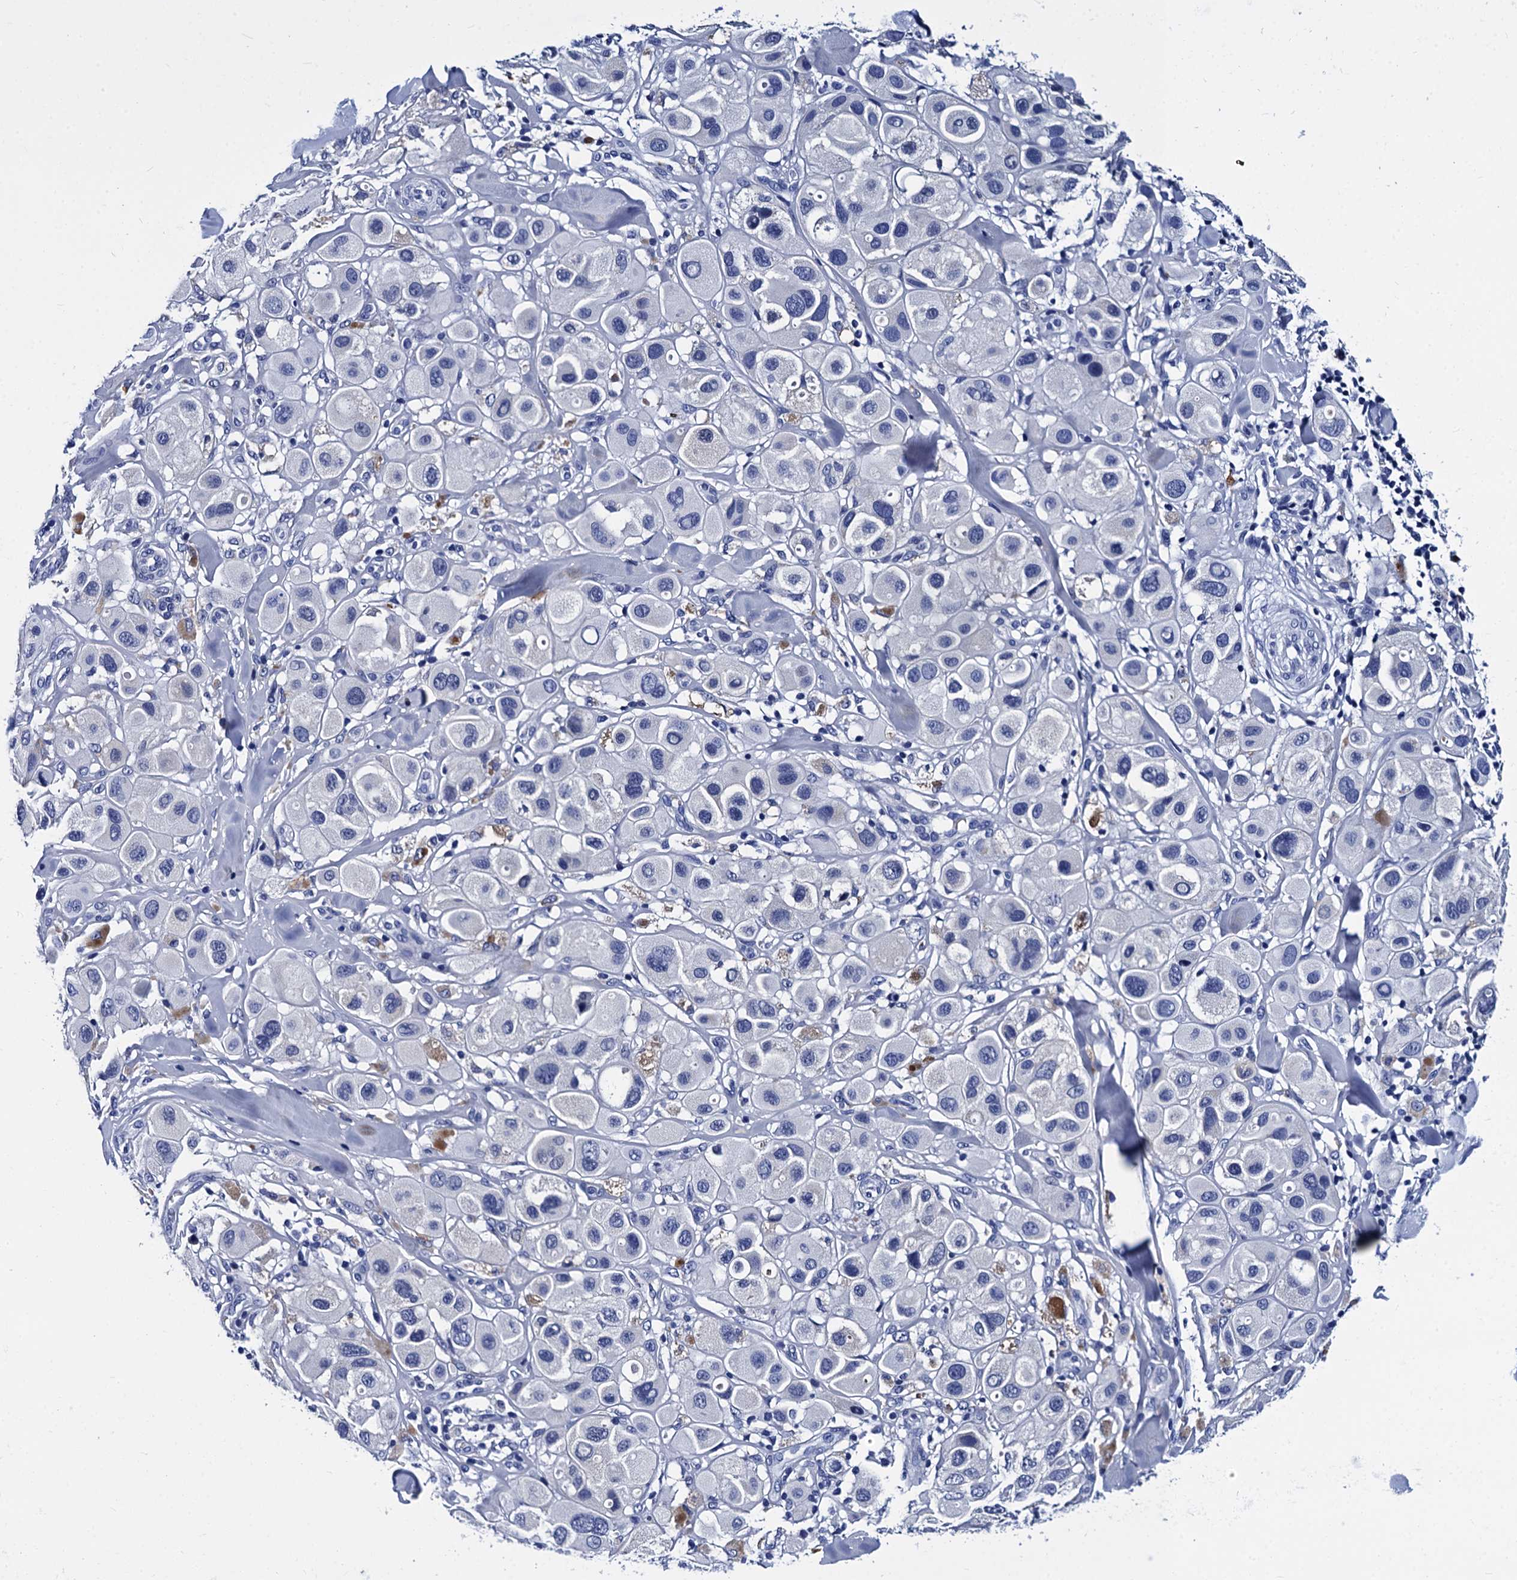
{"staining": {"intensity": "negative", "quantity": "none", "location": "none"}, "tissue": "melanoma", "cell_type": "Tumor cells", "image_type": "cancer", "snomed": [{"axis": "morphology", "description": "Malignant melanoma, Metastatic site"}, {"axis": "topography", "description": "Skin"}], "caption": "IHC of human melanoma shows no positivity in tumor cells.", "gene": "MYBPC3", "patient": {"sex": "male", "age": 41}}